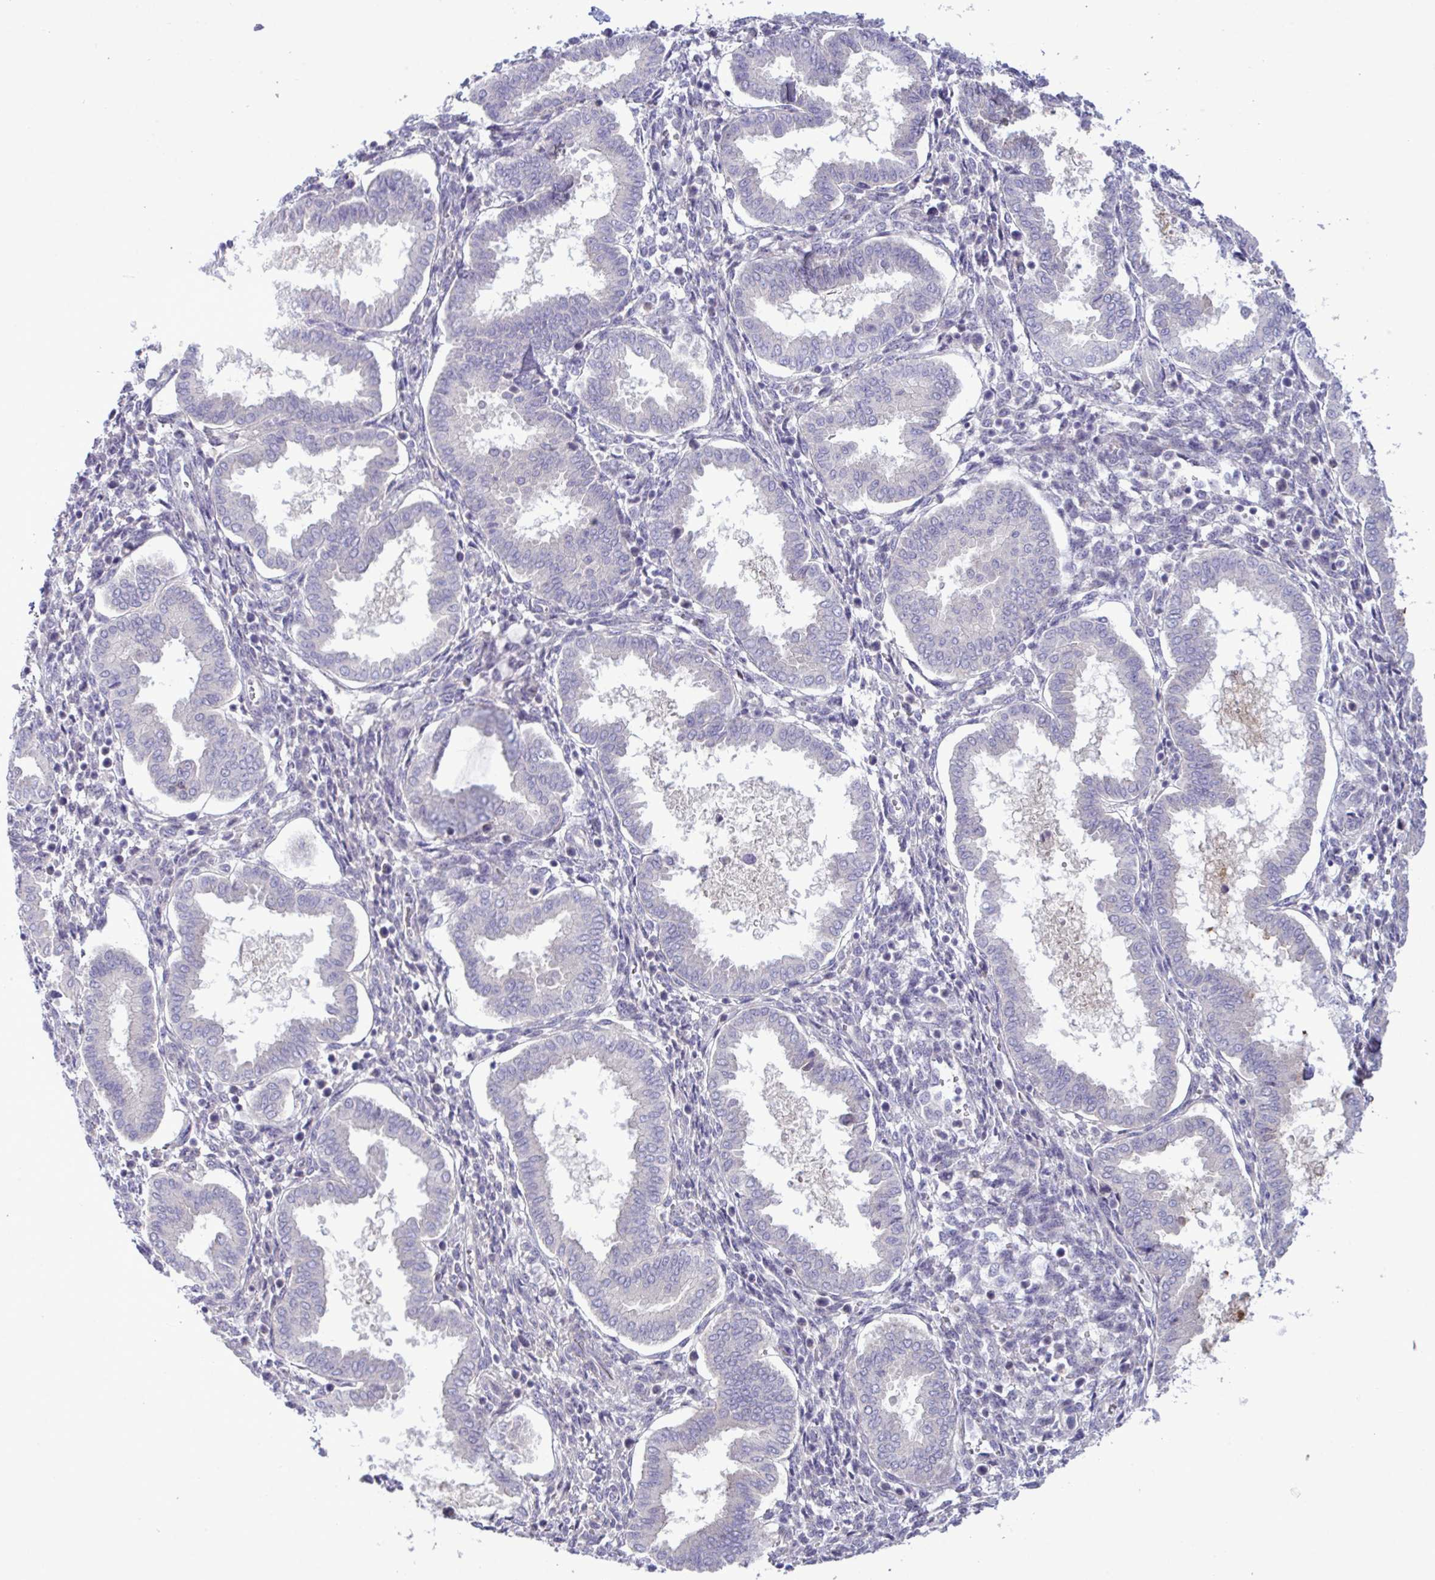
{"staining": {"intensity": "negative", "quantity": "none", "location": "none"}, "tissue": "endometrium", "cell_type": "Cells in endometrial stroma", "image_type": "normal", "snomed": [{"axis": "morphology", "description": "Normal tissue, NOS"}, {"axis": "topography", "description": "Endometrium"}], "caption": "The micrograph shows no significant expression in cells in endometrial stroma of endometrium.", "gene": "SYNPO2L", "patient": {"sex": "female", "age": 24}}